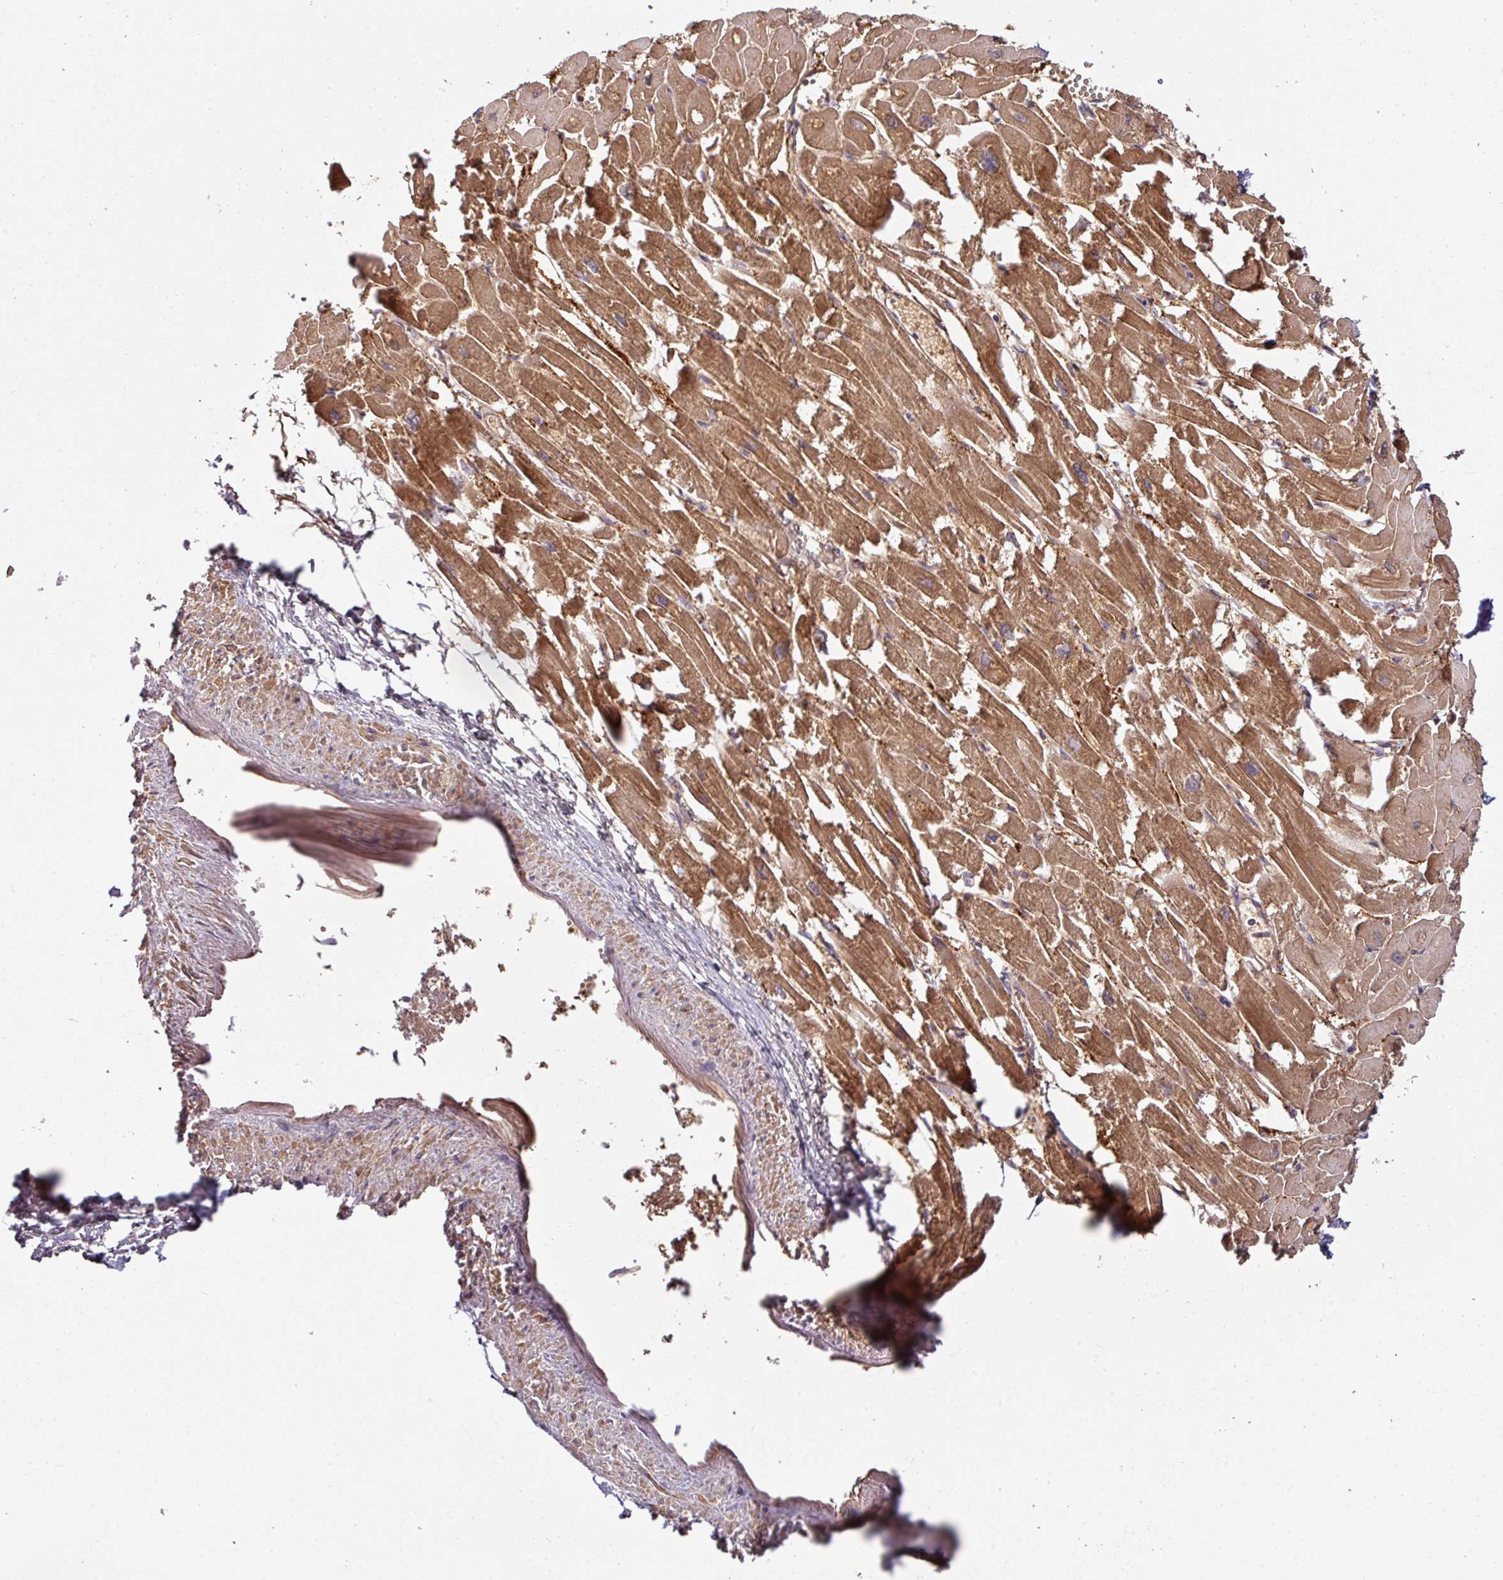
{"staining": {"intensity": "moderate", "quantity": ">75%", "location": "cytoplasmic/membranous"}, "tissue": "heart muscle", "cell_type": "Cardiomyocytes", "image_type": "normal", "snomed": [{"axis": "morphology", "description": "Normal tissue, NOS"}, {"axis": "topography", "description": "Heart"}], "caption": "Immunohistochemical staining of normal heart muscle exhibits moderate cytoplasmic/membranous protein positivity in approximately >75% of cardiomyocytes.", "gene": "SLAMF6", "patient": {"sex": "male", "age": 54}}